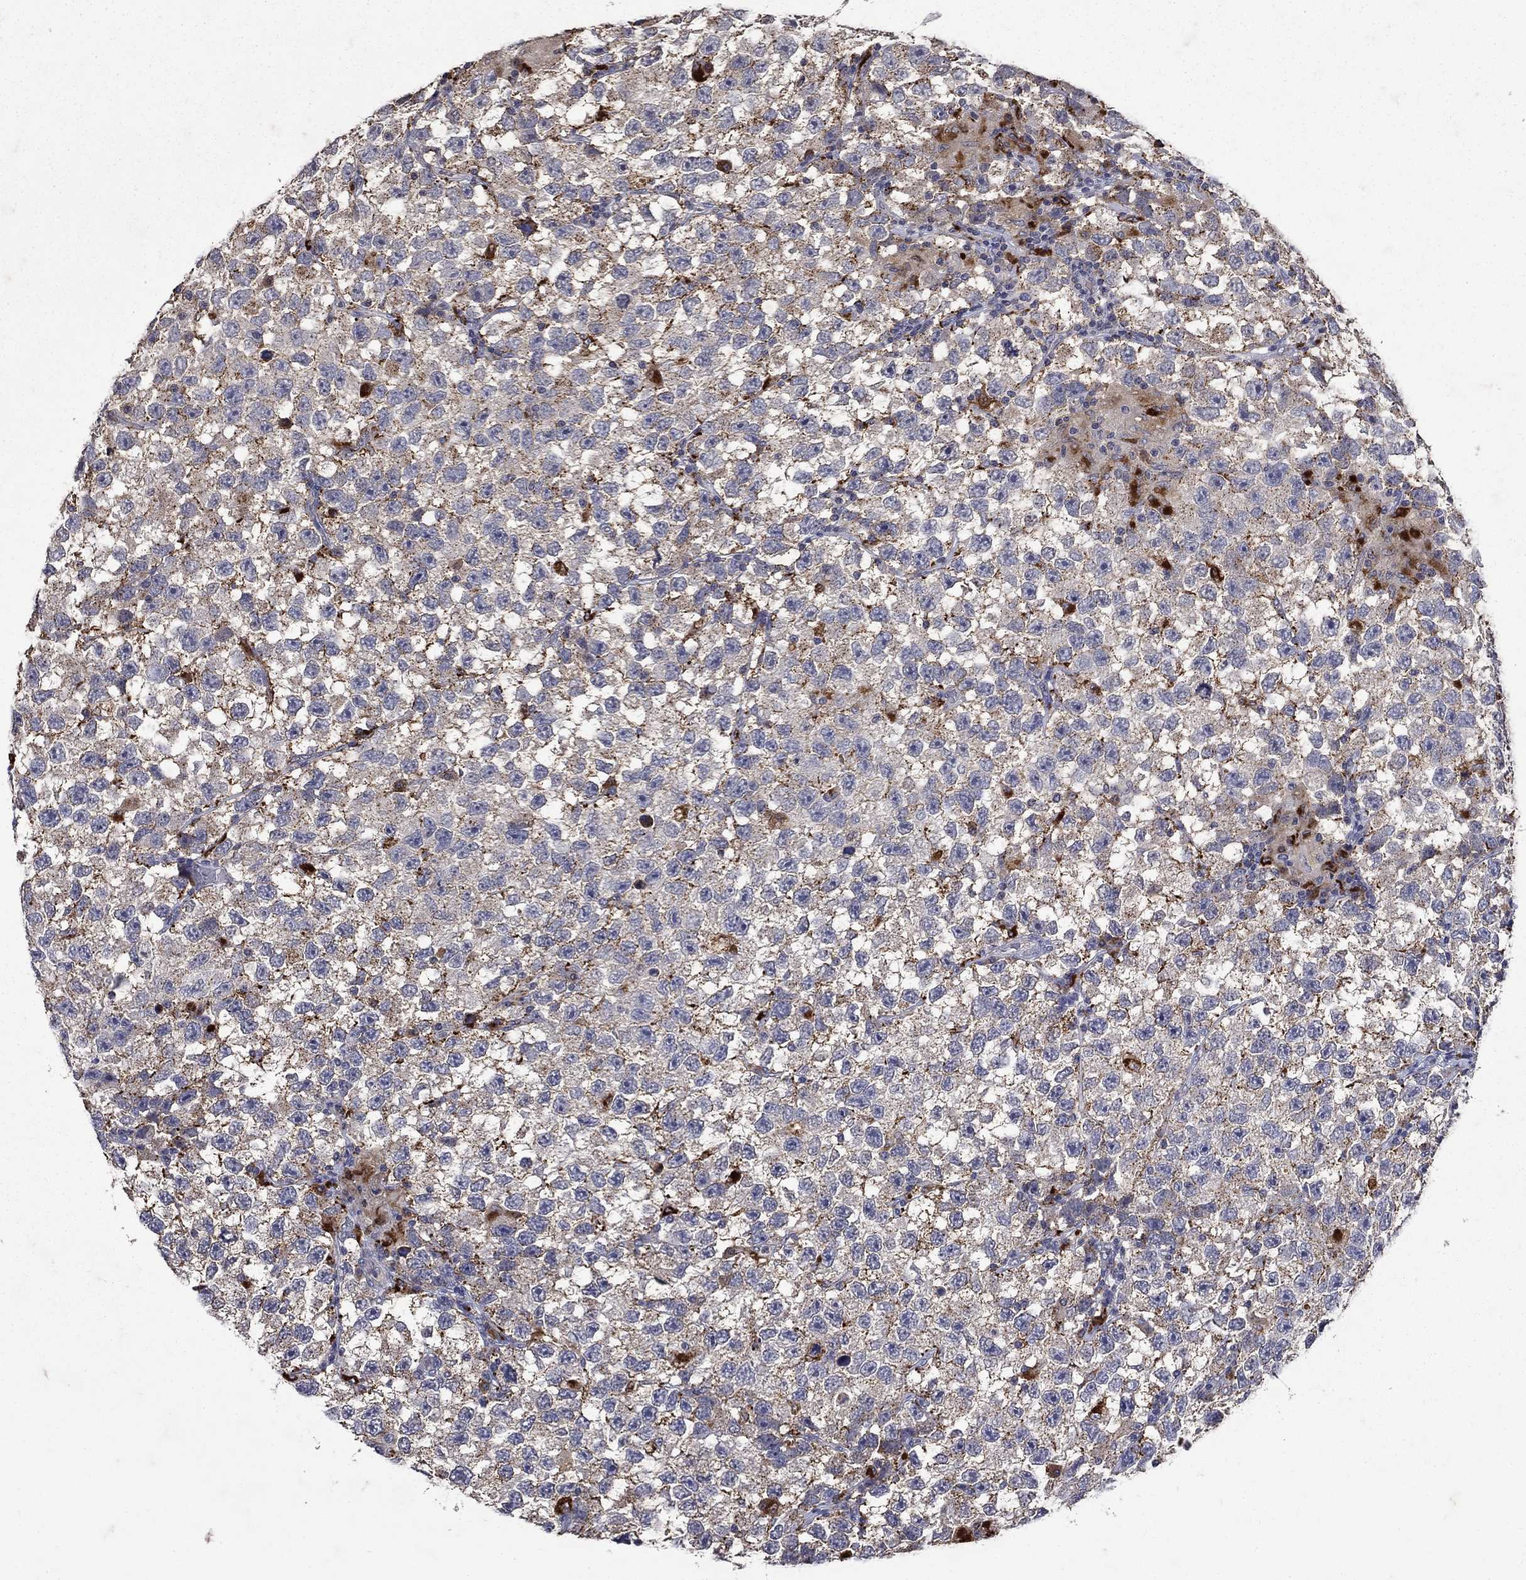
{"staining": {"intensity": "negative", "quantity": "none", "location": "none"}, "tissue": "testis cancer", "cell_type": "Tumor cells", "image_type": "cancer", "snomed": [{"axis": "morphology", "description": "Seminoma, NOS"}, {"axis": "topography", "description": "Testis"}], "caption": "IHC of testis cancer reveals no positivity in tumor cells. Nuclei are stained in blue.", "gene": "NPC2", "patient": {"sex": "male", "age": 26}}